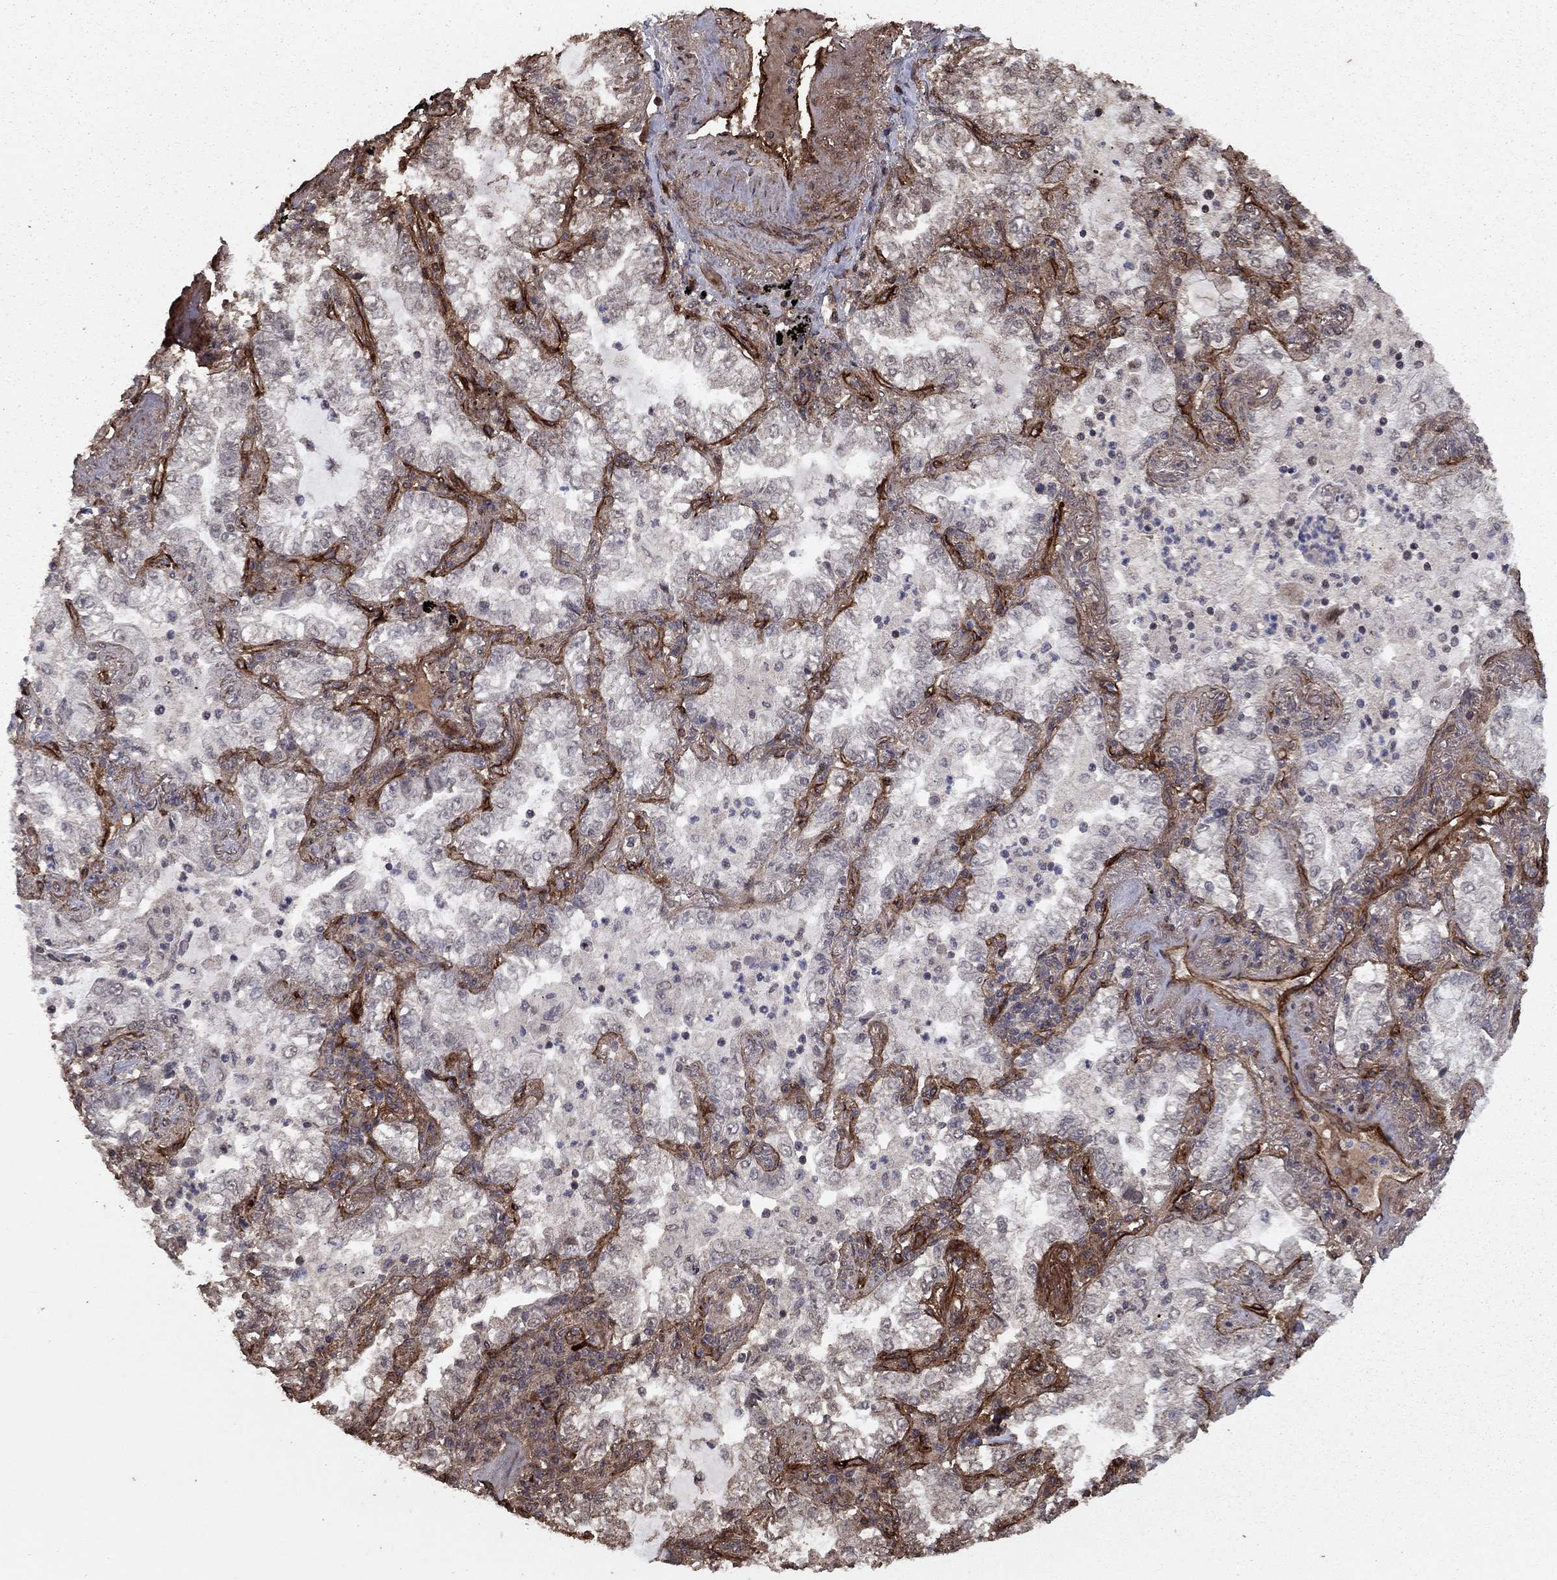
{"staining": {"intensity": "negative", "quantity": "none", "location": "none"}, "tissue": "lung cancer", "cell_type": "Tumor cells", "image_type": "cancer", "snomed": [{"axis": "morphology", "description": "Adenocarcinoma, NOS"}, {"axis": "topography", "description": "Lung"}], "caption": "Photomicrograph shows no protein staining in tumor cells of lung cancer (adenocarcinoma) tissue.", "gene": "COL18A1", "patient": {"sex": "female", "age": 73}}